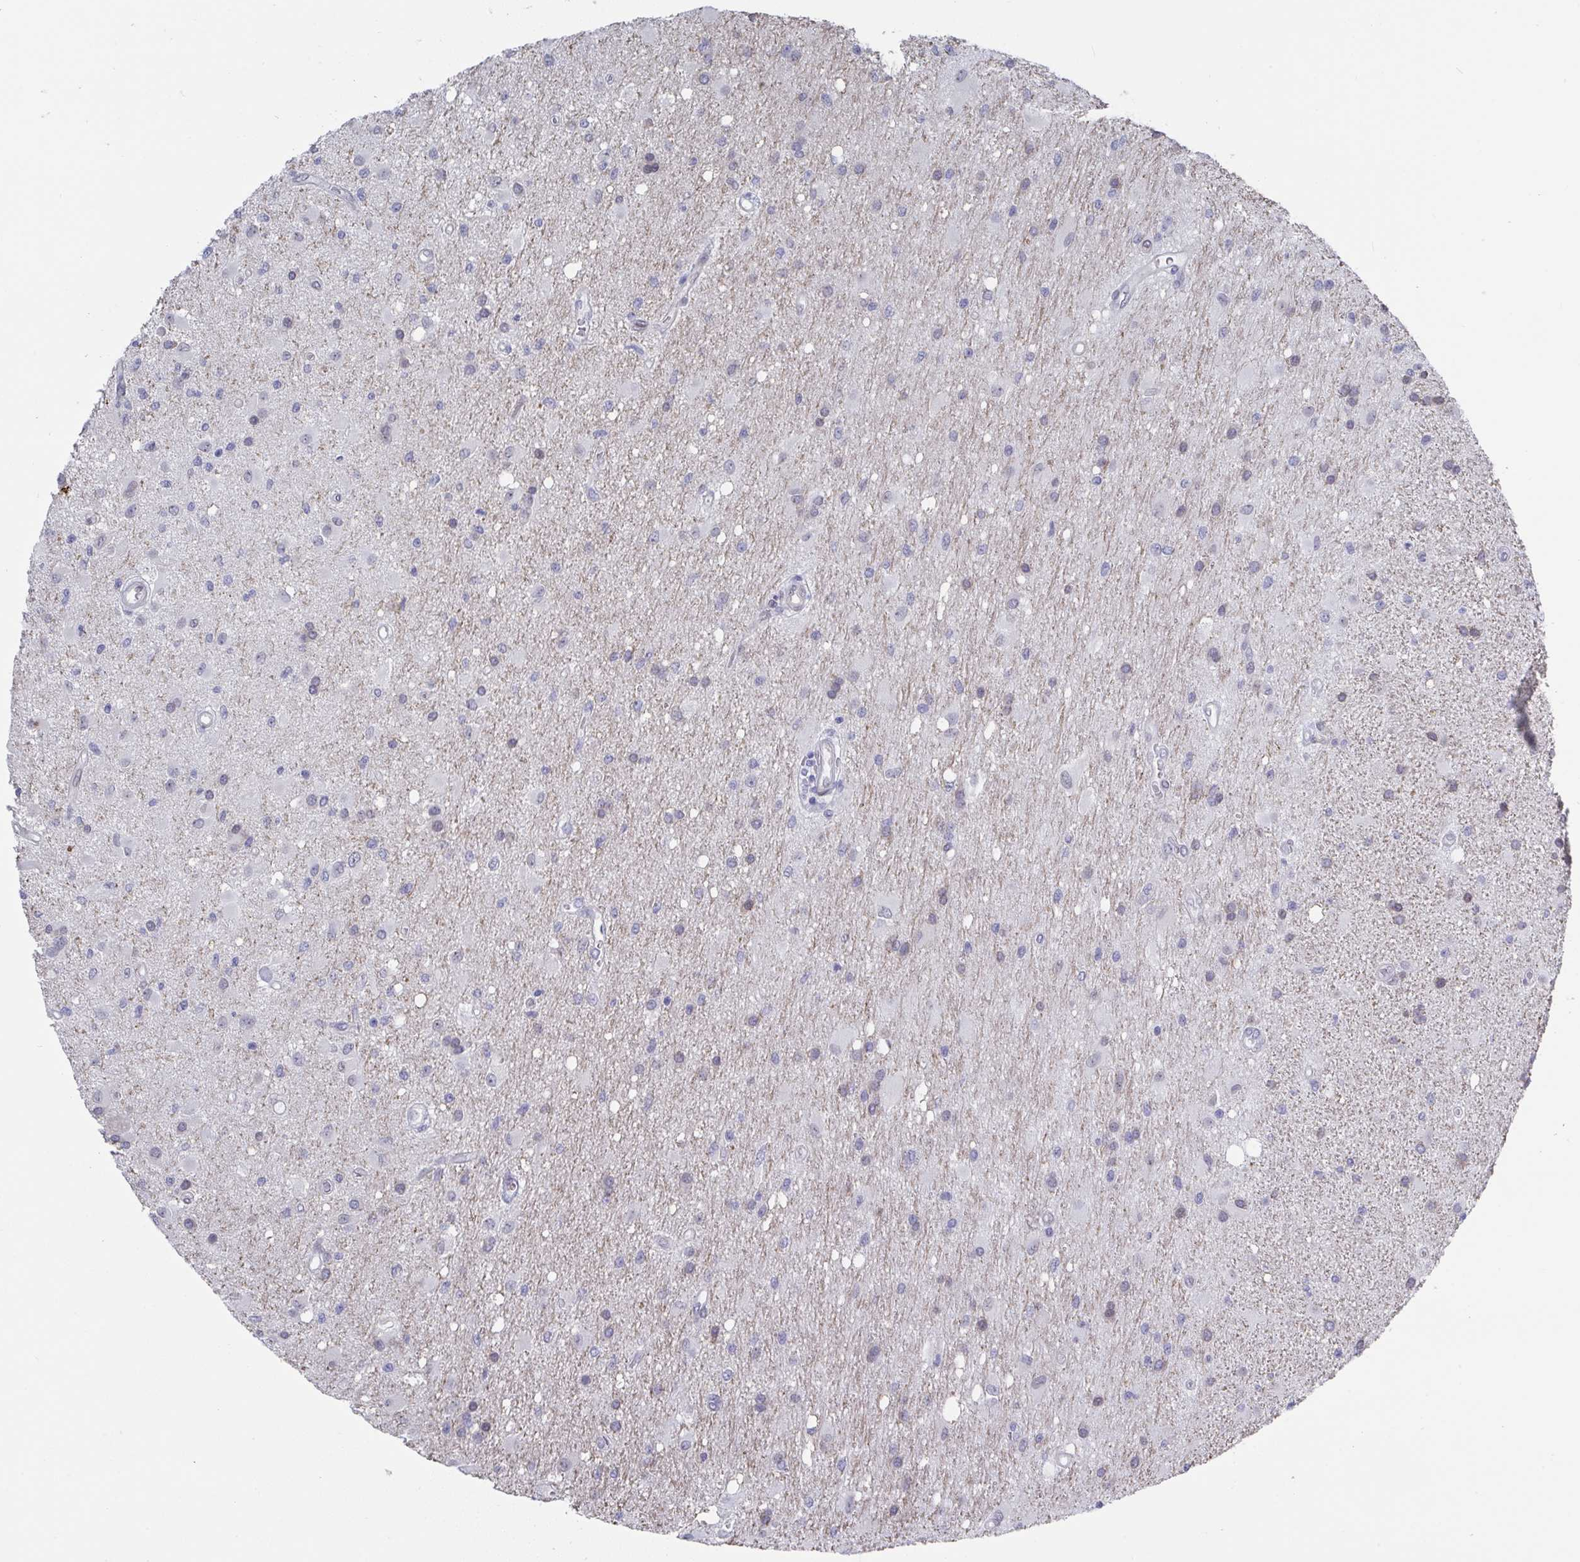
{"staining": {"intensity": "negative", "quantity": "none", "location": "none"}, "tissue": "glioma", "cell_type": "Tumor cells", "image_type": "cancer", "snomed": [{"axis": "morphology", "description": "Glioma, malignant, High grade"}, {"axis": "topography", "description": "Brain"}], "caption": "Immunohistochemical staining of malignant glioma (high-grade) shows no significant staining in tumor cells.", "gene": "MFSD4A", "patient": {"sex": "male", "age": 67}}